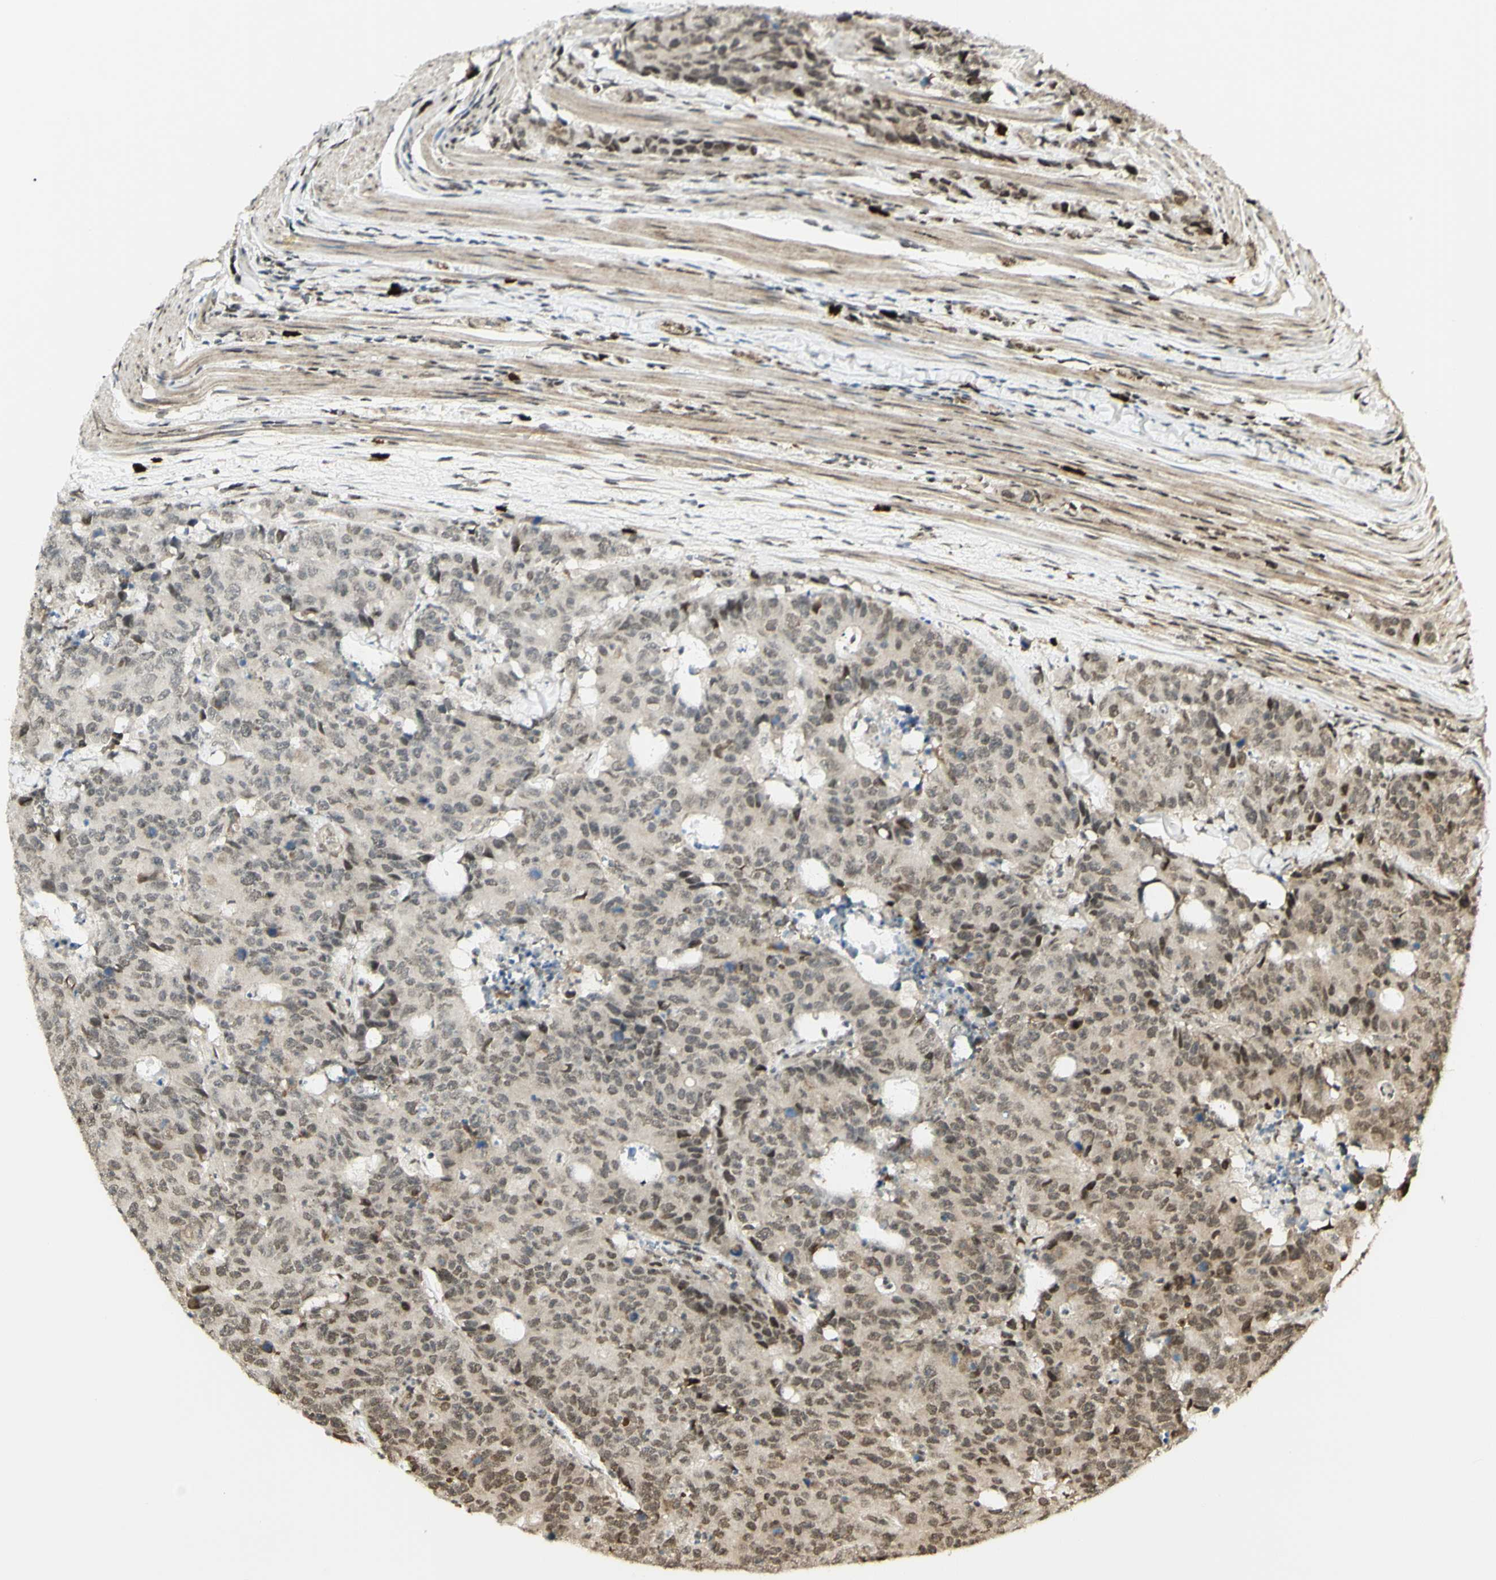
{"staining": {"intensity": "weak", "quantity": "25%-75%", "location": "nuclear"}, "tissue": "colorectal cancer", "cell_type": "Tumor cells", "image_type": "cancer", "snomed": [{"axis": "morphology", "description": "Adenocarcinoma, NOS"}, {"axis": "topography", "description": "Colon"}], "caption": "A photomicrograph of colorectal cancer (adenocarcinoma) stained for a protein displays weak nuclear brown staining in tumor cells.", "gene": "ZMYM6", "patient": {"sex": "female", "age": 86}}